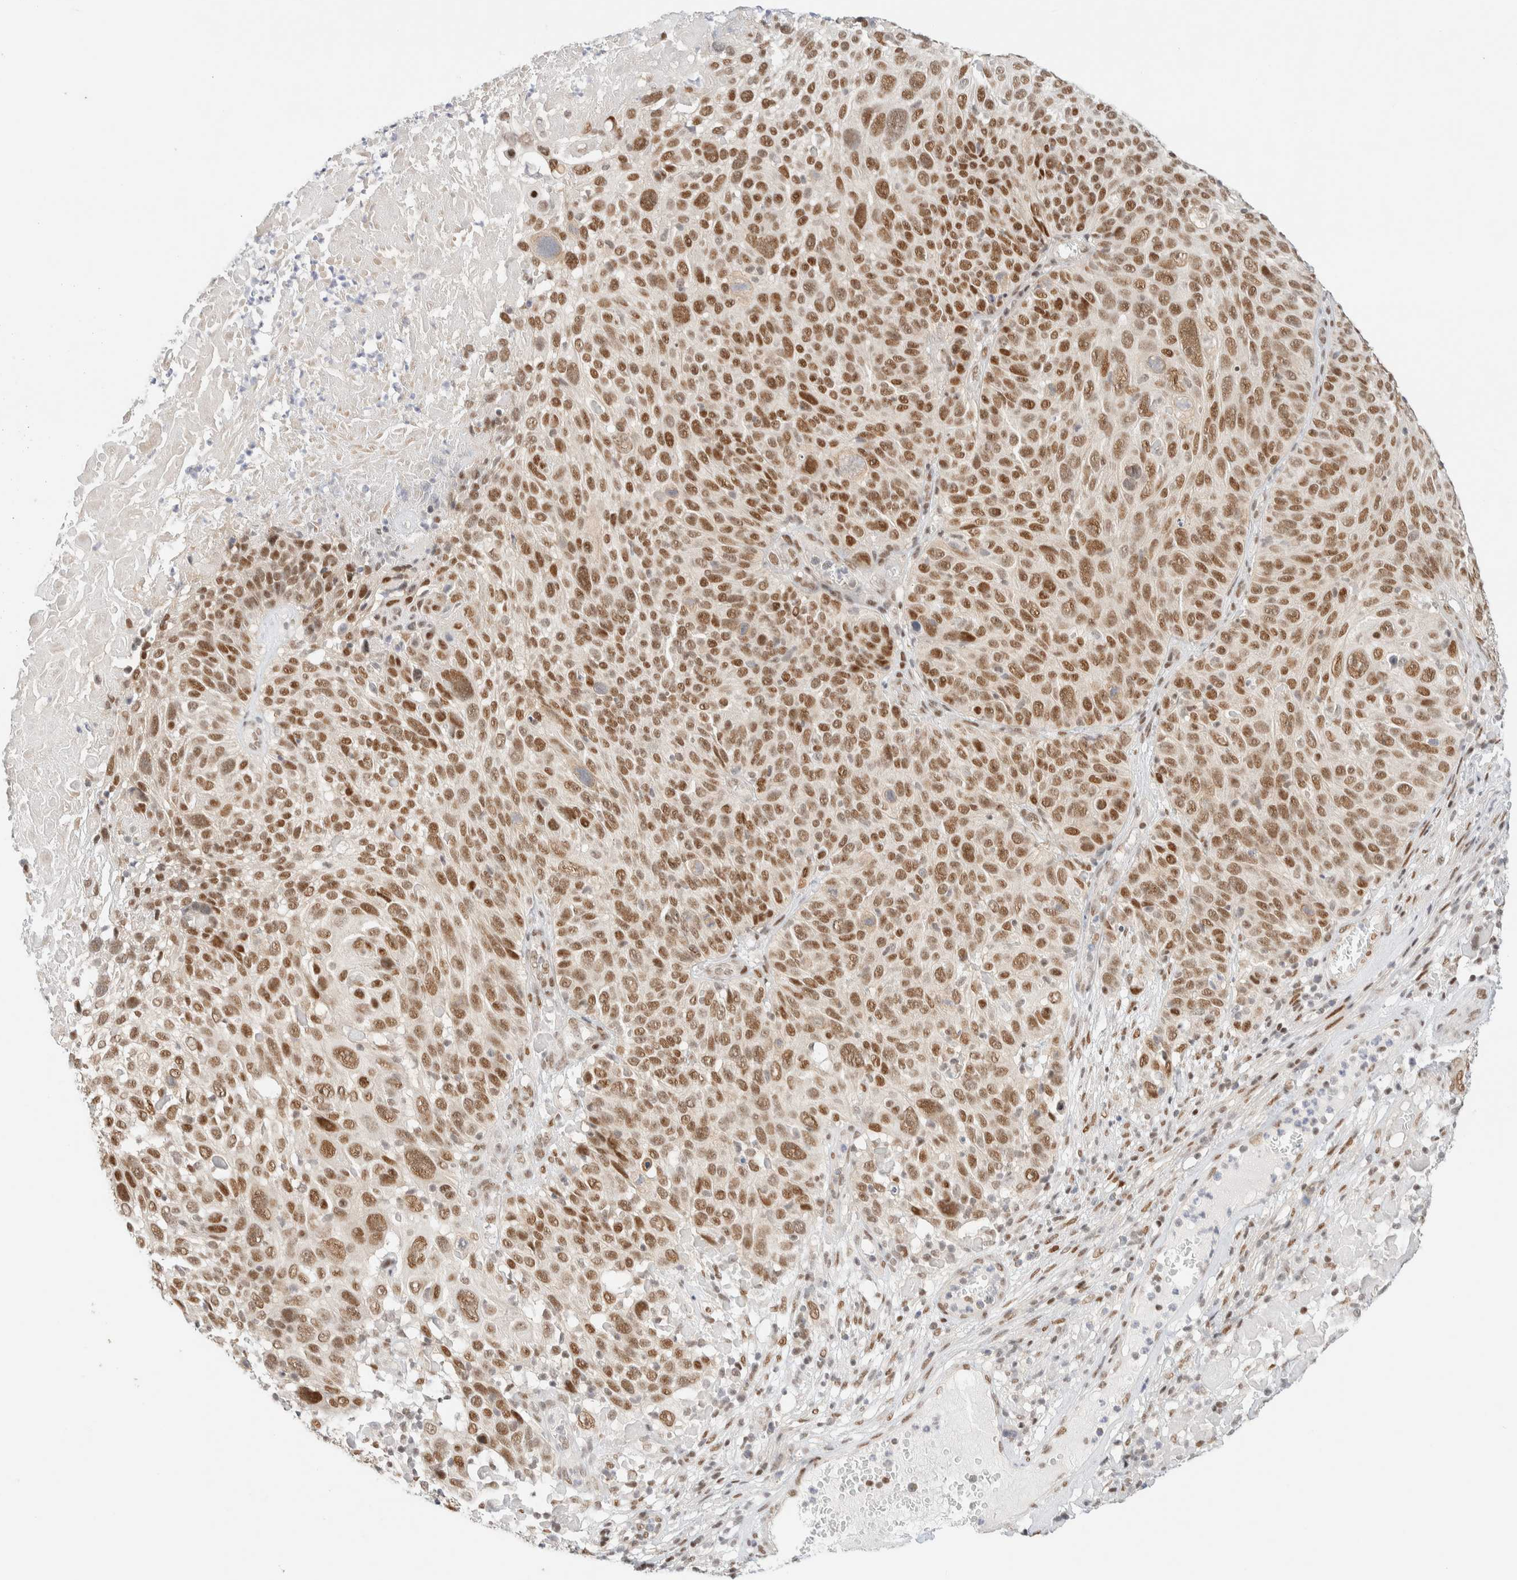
{"staining": {"intensity": "moderate", "quantity": ">75%", "location": "nuclear"}, "tissue": "cervical cancer", "cell_type": "Tumor cells", "image_type": "cancer", "snomed": [{"axis": "morphology", "description": "Squamous cell carcinoma, NOS"}, {"axis": "topography", "description": "Cervix"}], "caption": "Cervical cancer (squamous cell carcinoma) stained with a brown dye reveals moderate nuclear positive positivity in approximately >75% of tumor cells.", "gene": "PYGO2", "patient": {"sex": "female", "age": 74}}